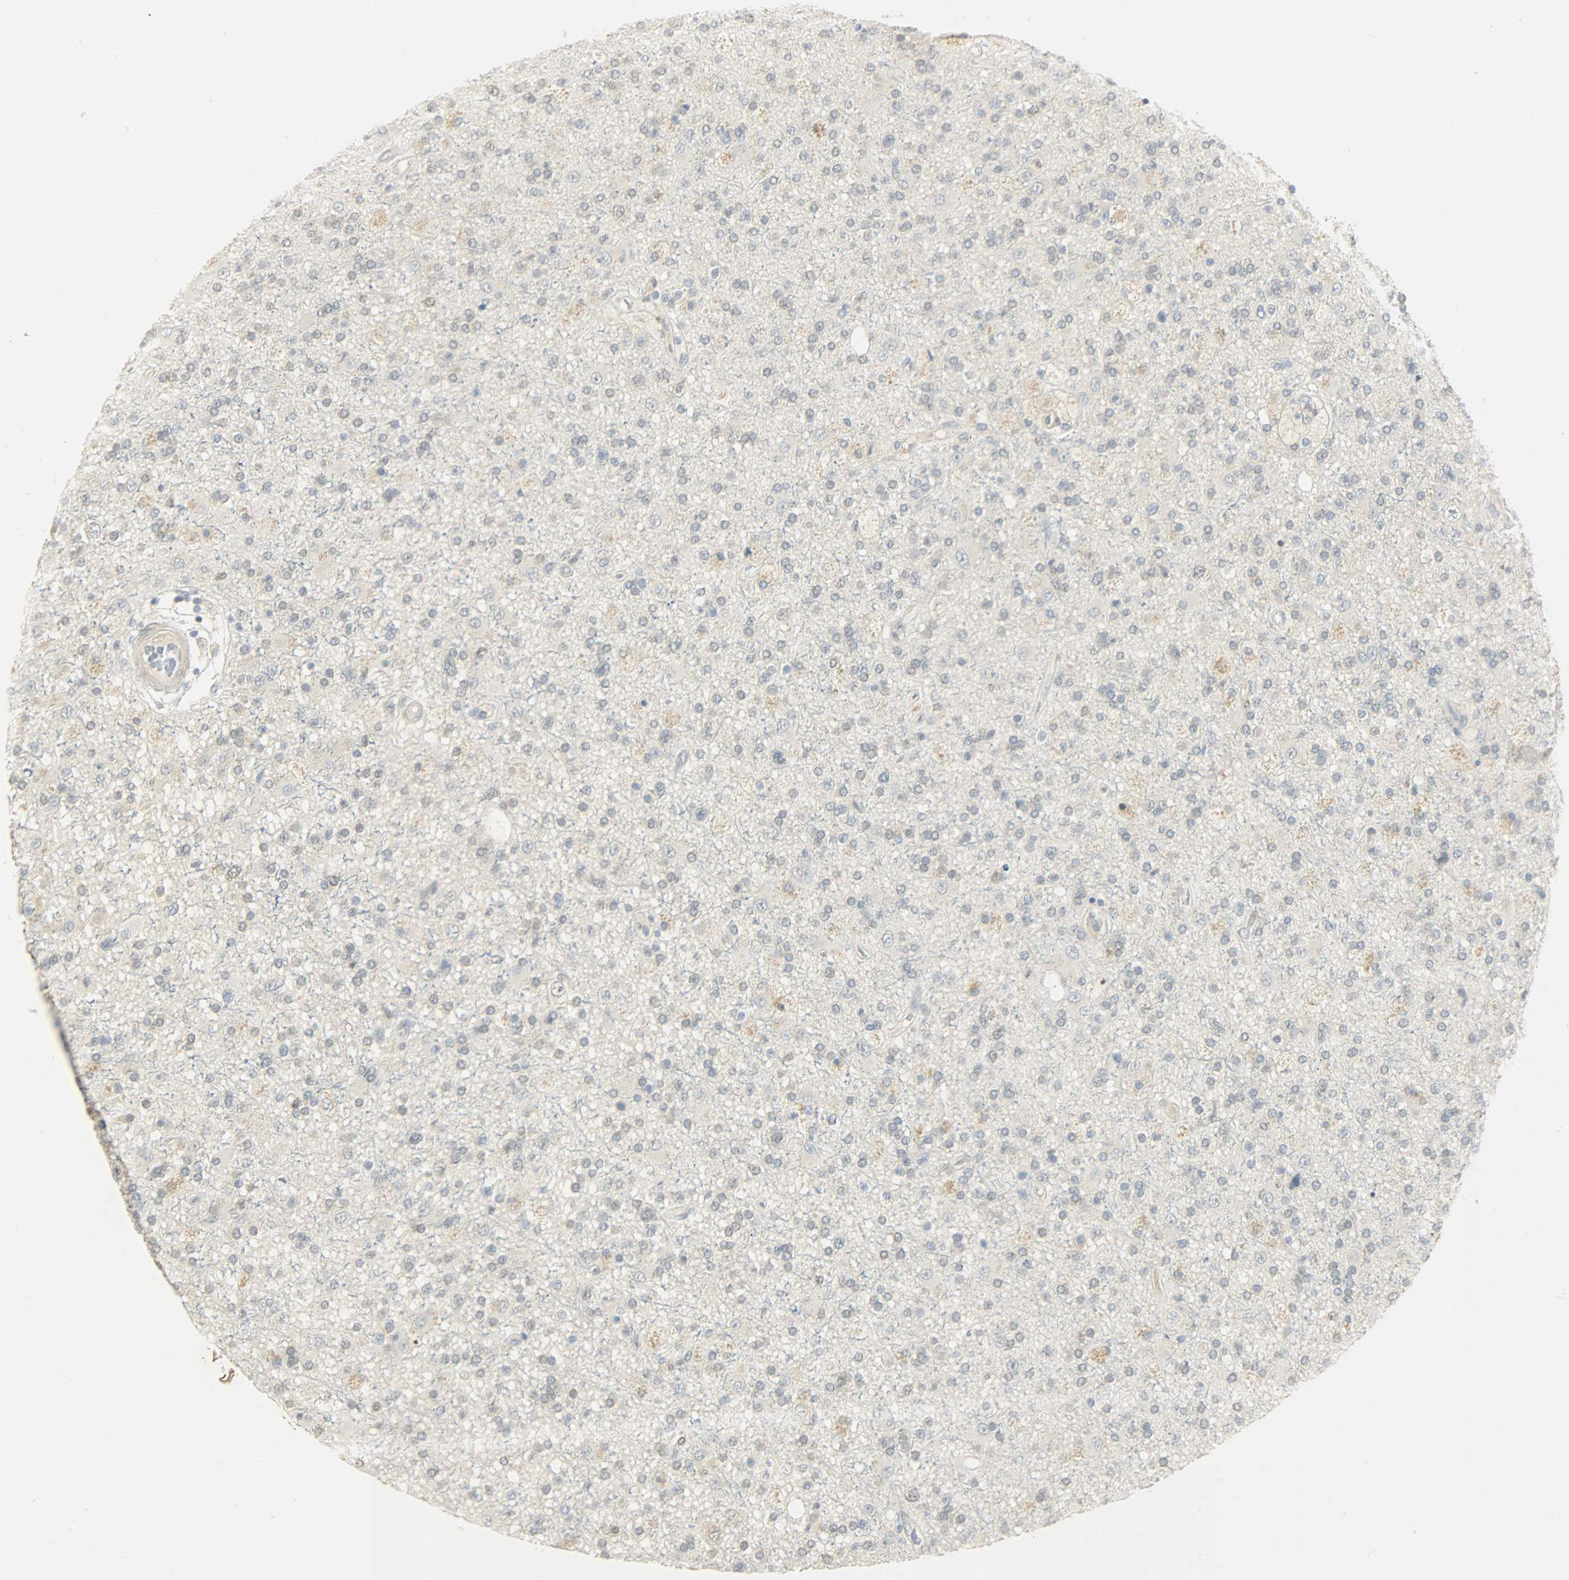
{"staining": {"intensity": "weak", "quantity": "25%-75%", "location": "cytoplasmic/membranous"}, "tissue": "glioma", "cell_type": "Tumor cells", "image_type": "cancer", "snomed": [{"axis": "morphology", "description": "Glioma, malignant, High grade"}, {"axis": "topography", "description": "Brain"}], "caption": "IHC of malignant high-grade glioma exhibits low levels of weak cytoplasmic/membranous expression in about 25%-75% of tumor cells.", "gene": "USP13", "patient": {"sex": "male", "age": 33}}